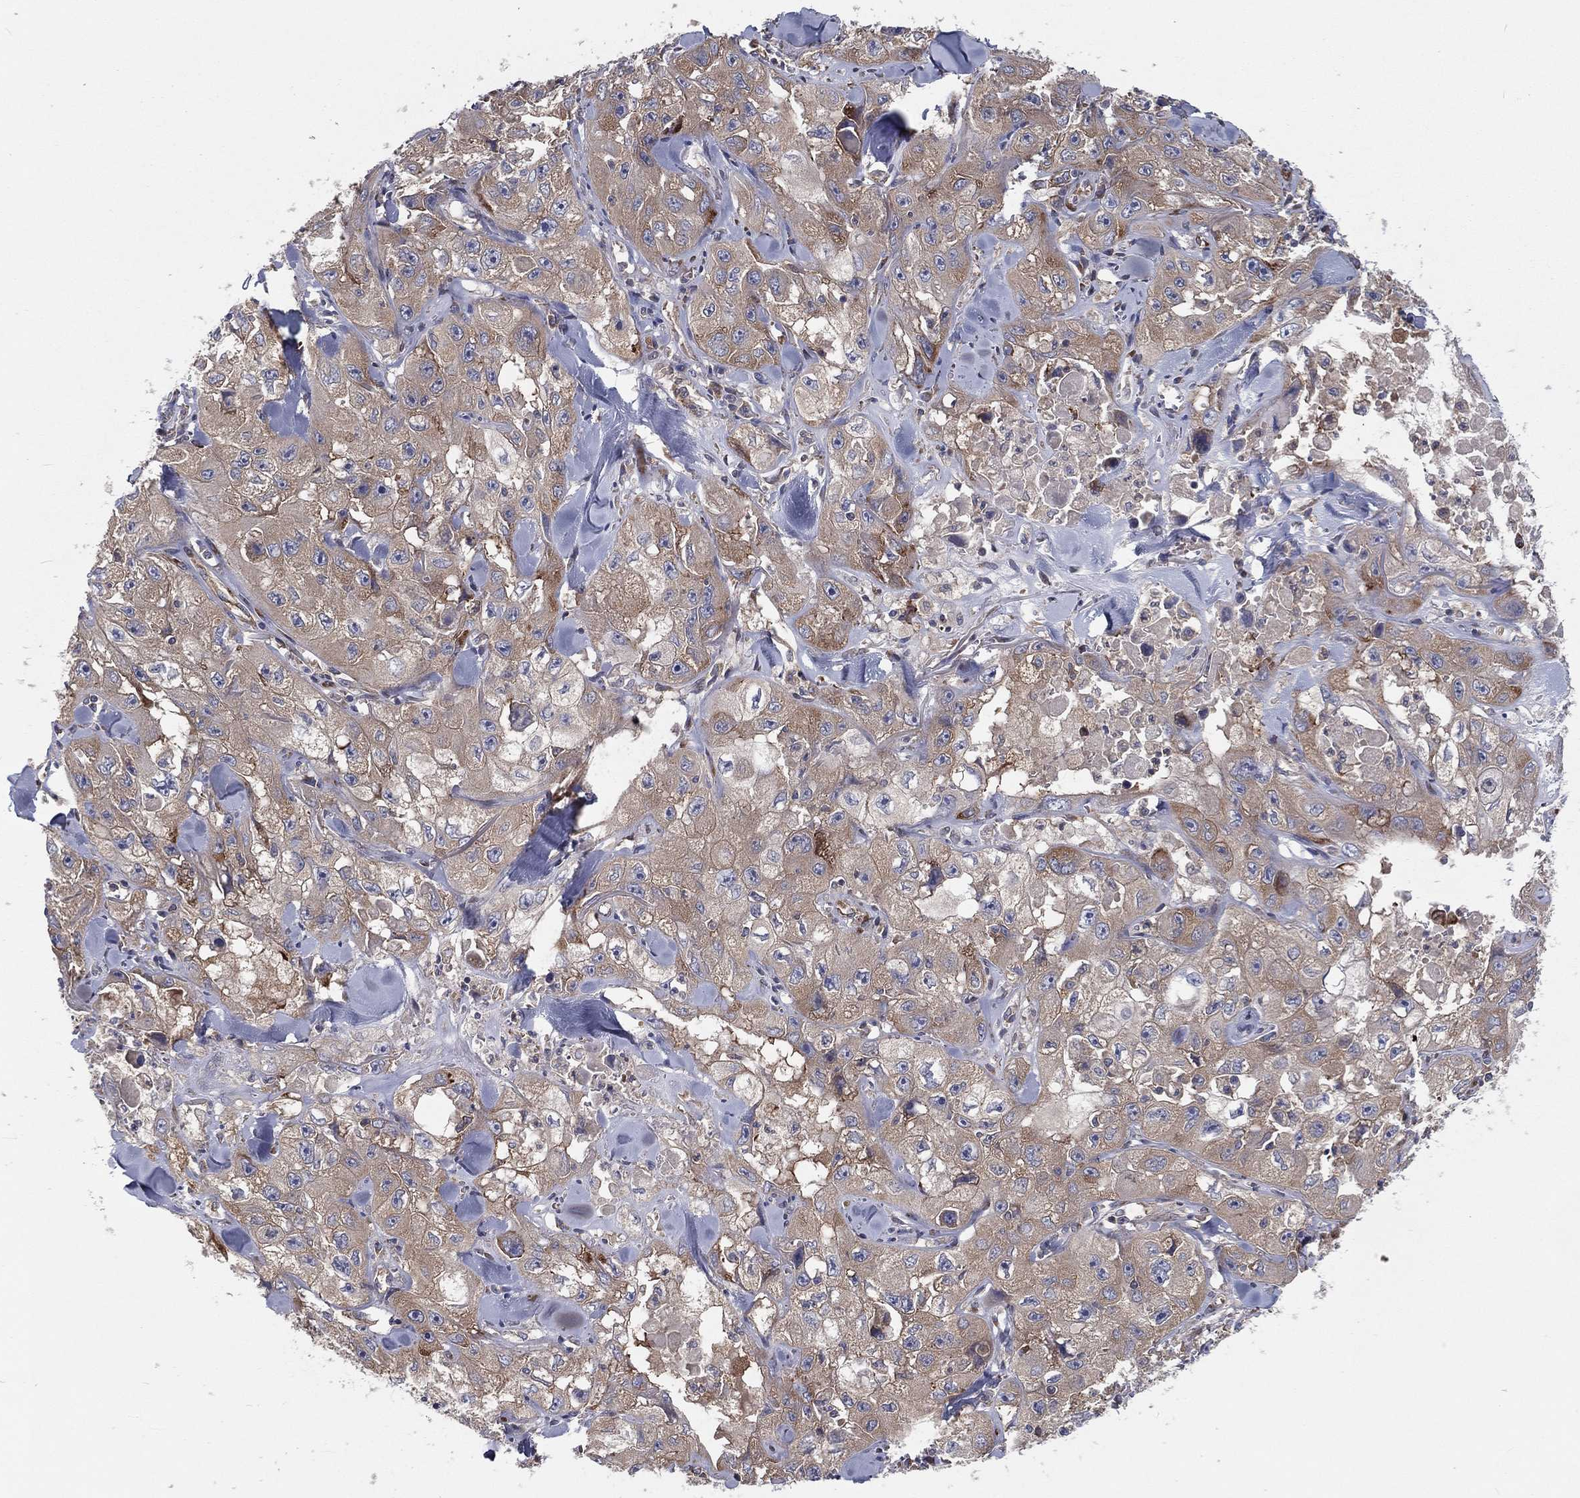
{"staining": {"intensity": "negative", "quantity": "none", "location": "none"}, "tissue": "skin cancer", "cell_type": "Tumor cells", "image_type": "cancer", "snomed": [{"axis": "morphology", "description": "Squamous cell carcinoma, NOS"}, {"axis": "topography", "description": "Skin"}, {"axis": "topography", "description": "Subcutis"}], "caption": "Tumor cells are negative for protein expression in human skin squamous cell carcinoma.", "gene": "EIF2B5", "patient": {"sex": "male", "age": 73}}